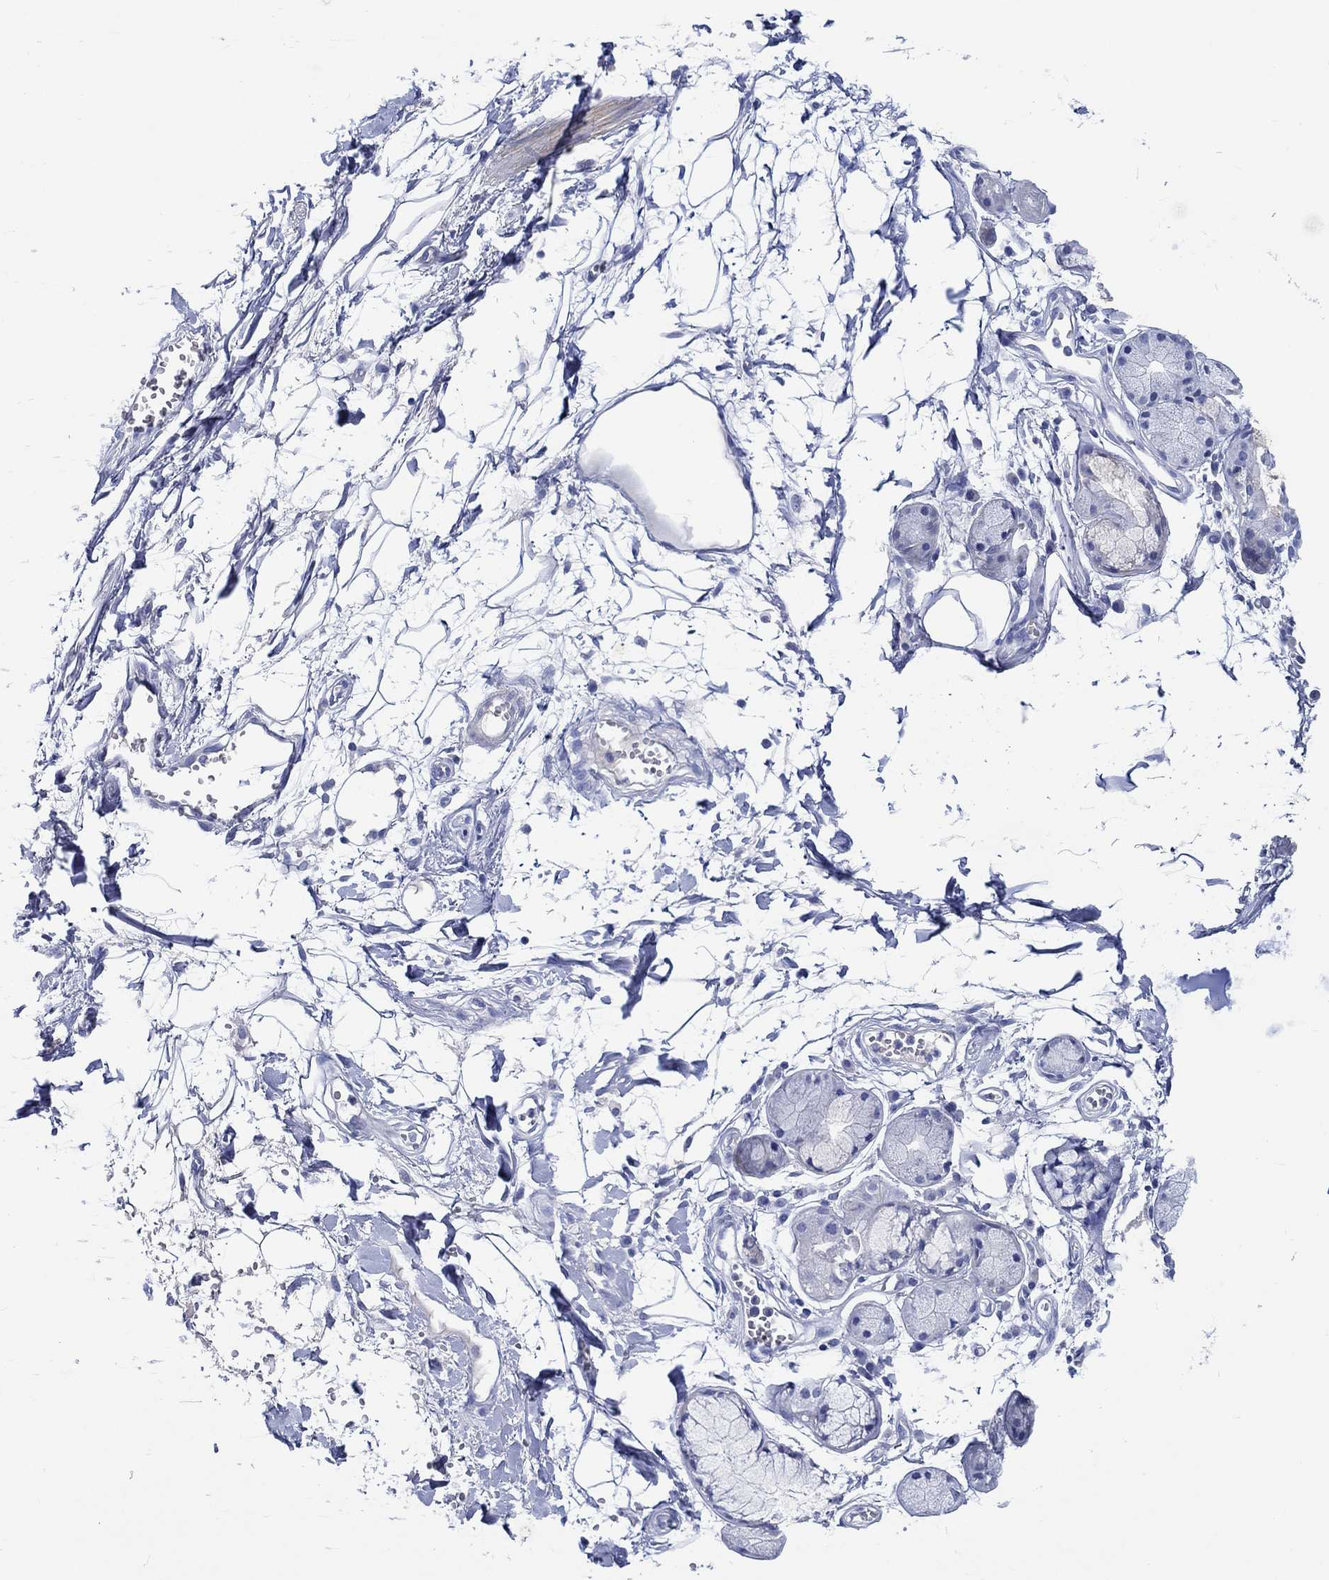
{"staining": {"intensity": "negative", "quantity": "none", "location": "none"}, "tissue": "adipose tissue", "cell_type": "Adipocytes", "image_type": "normal", "snomed": [{"axis": "morphology", "description": "Normal tissue, NOS"}, {"axis": "morphology", "description": "Squamous cell carcinoma, NOS"}, {"axis": "topography", "description": "Cartilage tissue"}, {"axis": "topography", "description": "Lung"}], "caption": "Immunohistochemical staining of unremarkable adipose tissue reveals no significant staining in adipocytes. Nuclei are stained in blue.", "gene": "SHISA4", "patient": {"sex": "male", "age": 66}}